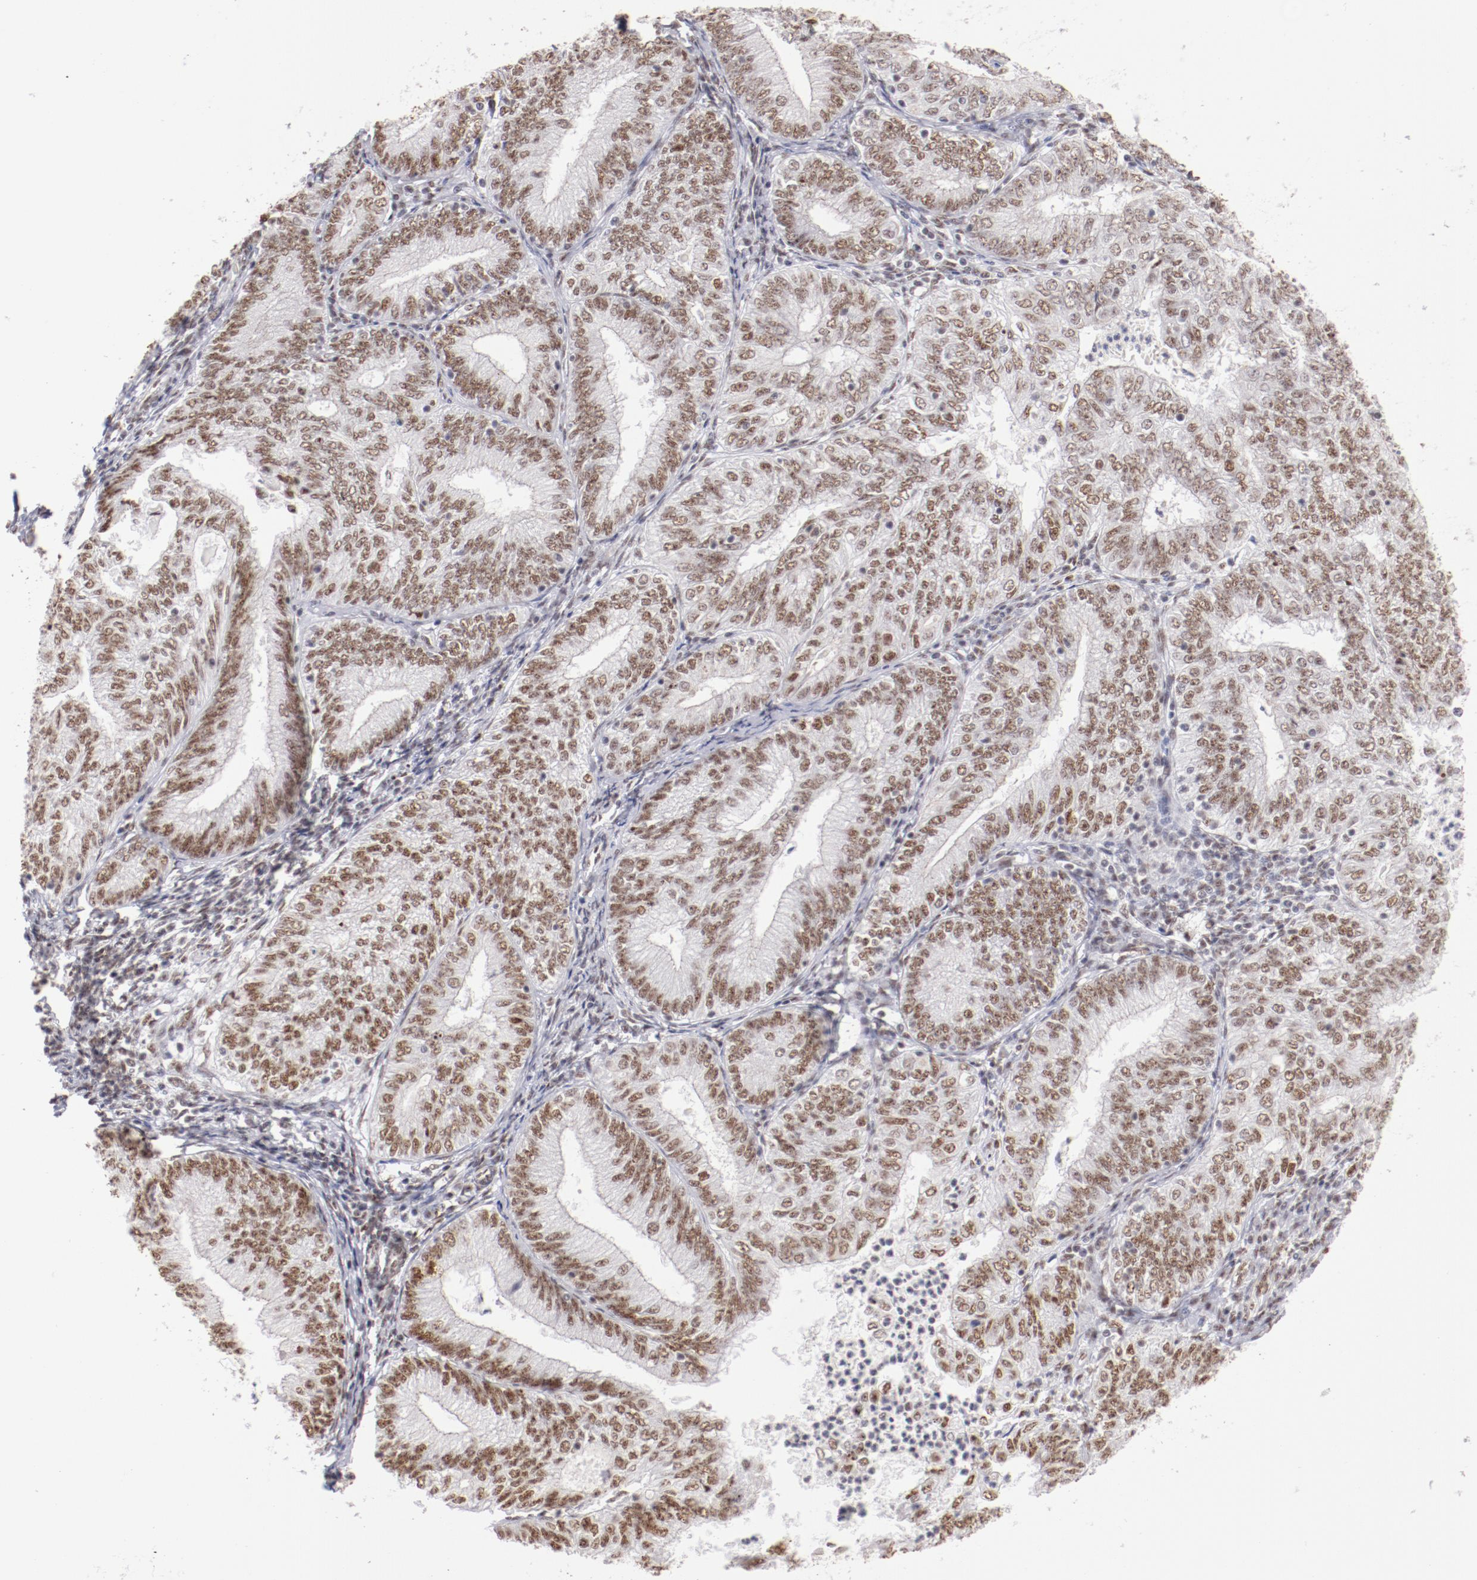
{"staining": {"intensity": "moderate", "quantity": ">75%", "location": "nuclear"}, "tissue": "endometrial cancer", "cell_type": "Tumor cells", "image_type": "cancer", "snomed": [{"axis": "morphology", "description": "Adenocarcinoma, NOS"}, {"axis": "topography", "description": "Endometrium"}], "caption": "Immunohistochemical staining of human endometrial adenocarcinoma reveals medium levels of moderate nuclear protein staining in approximately >75% of tumor cells. The staining is performed using DAB brown chromogen to label protein expression. The nuclei are counter-stained blue using hematoxylin.", "gene": "TFAP4", "patient": {"sex": "female", "age": 69}}